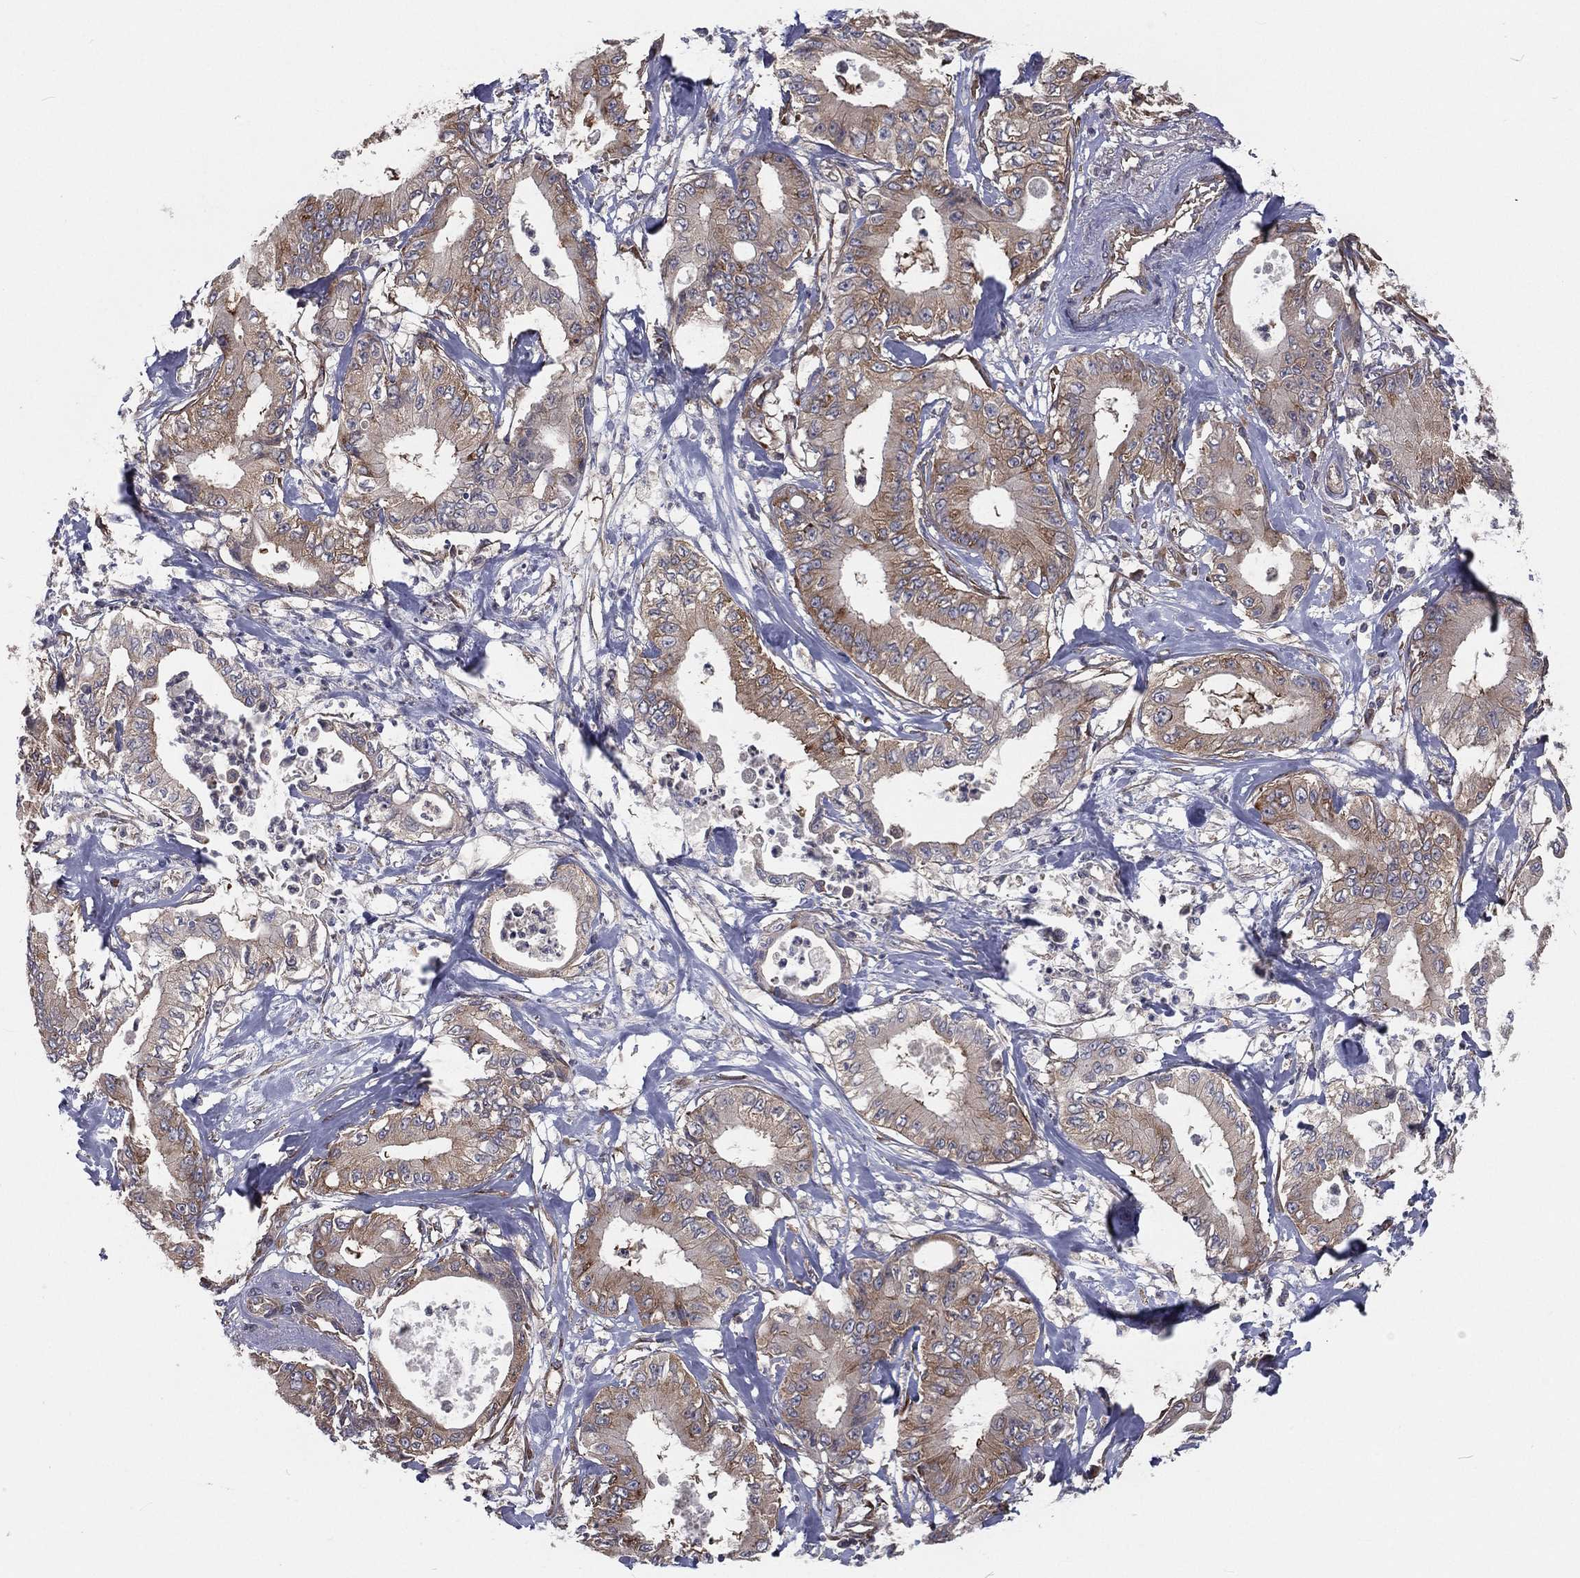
{"staining": {"intensity": "moderate", "quantity": "25%-75%", "location": "cytoplasmic/membranous"}, "tissue": "pancreatic cancer", "cell_type": "Tumor cells", "image_type": "cancer", "snomed": [{"axis": "morphology", "description": "Adenocarcinoma, NOS"}, {"axis": "topography", "description": "Pancreas"}], "caption": "This is a photomicrograph of IHC staining of pancreatic adenocarcinoma, which shows moderate expression in the cytoplasmic/membranous of tumor cells.", "gene": "EIF2B5", "patient": {"sex": "male", "age": 71}}